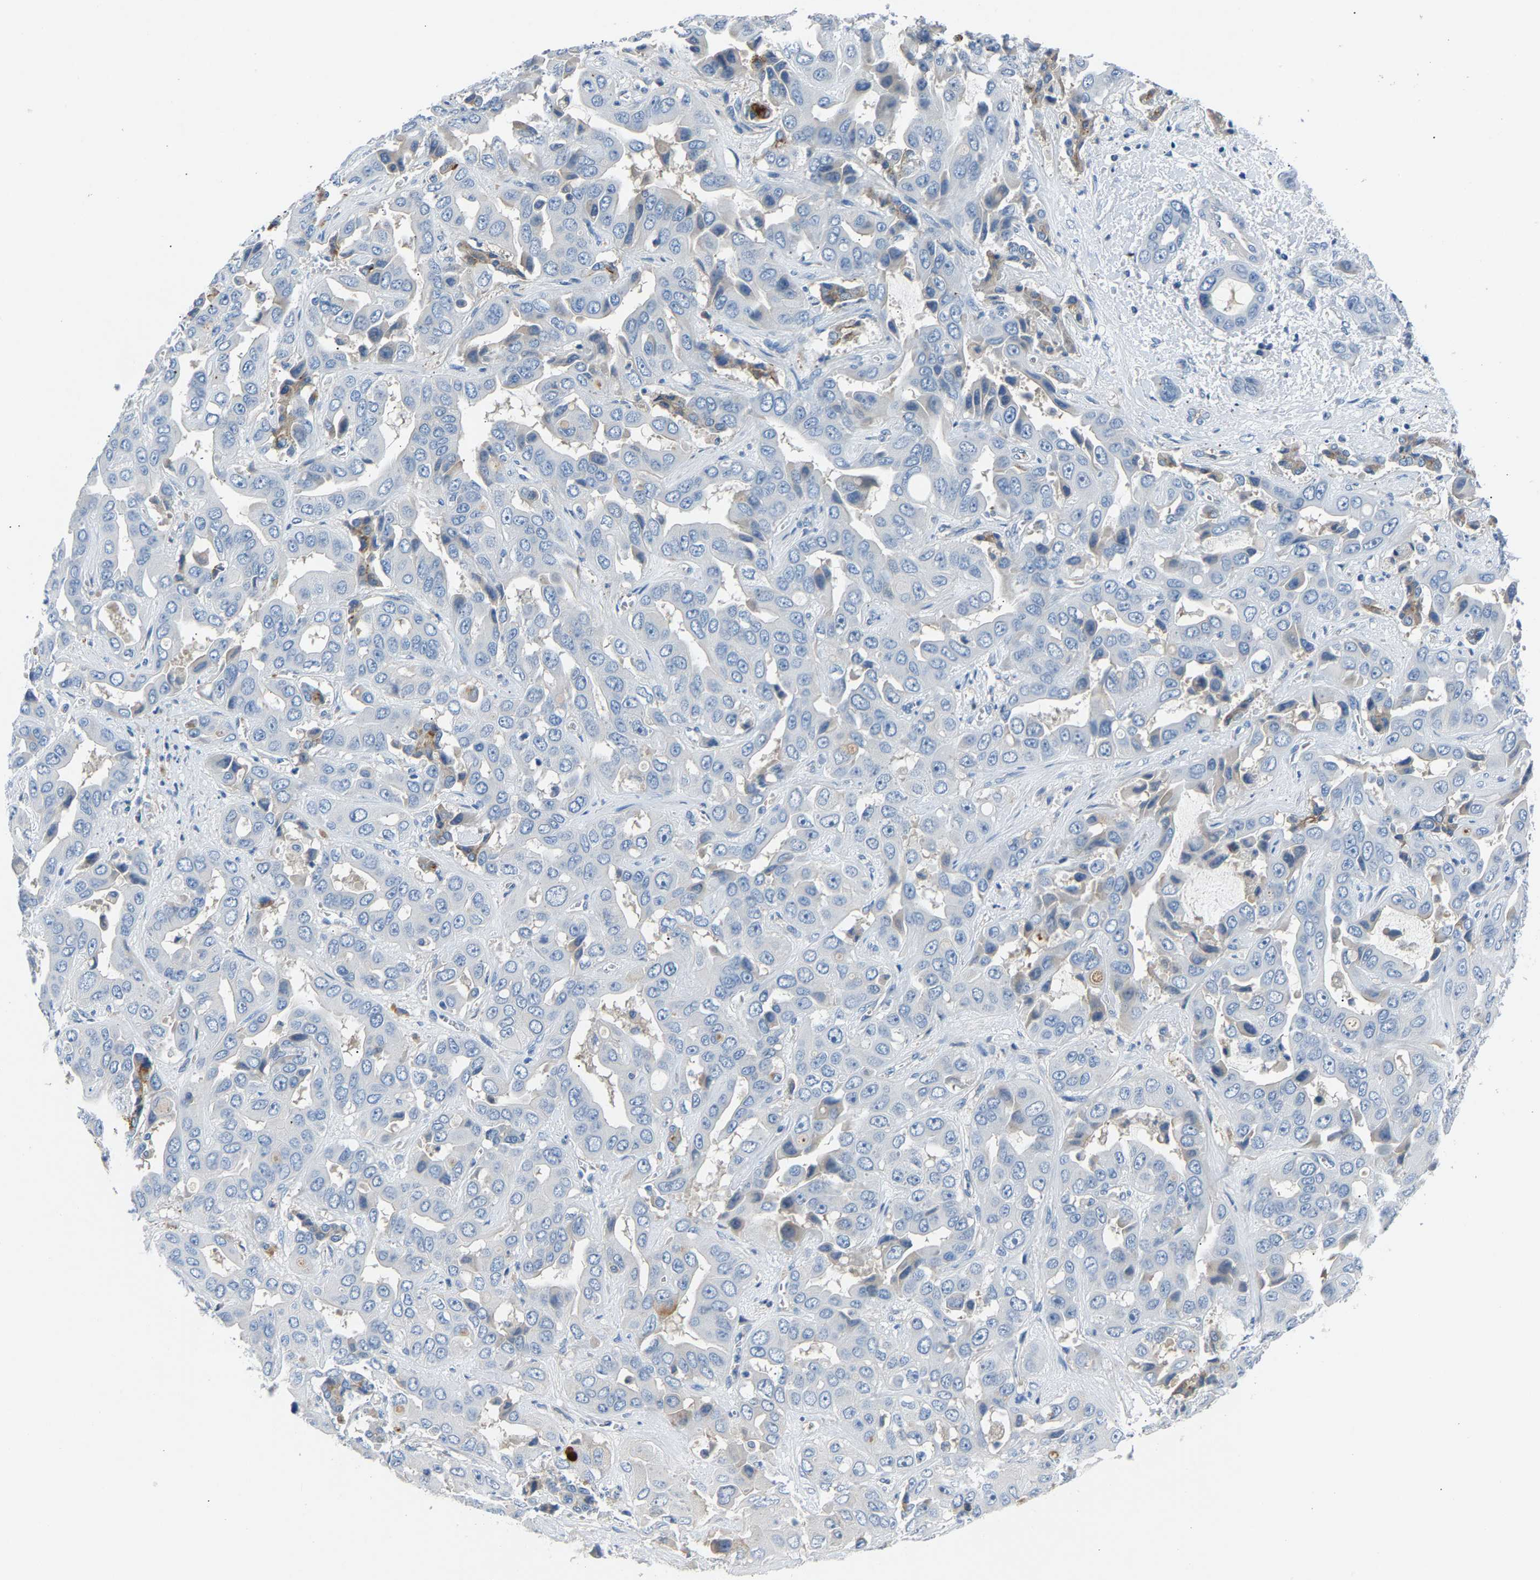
{"staining": {"intensity": "negative", "quantity": "none", "location": "none"}, "tissue": "liver cancer", "cell_type": "Tumor cells", "image_type": "cancer", "snomed": [{"axis": "morphology", "description": "Cholangiocarcinoma"}, {"axis": "topography", "description": "Liver"}], "caption": "This image is of liver cholangiocarcinoma stained with immunohistochemistry to label a protein in brown with the nuclei are counter-stained blue. There is no positivity in tumor cells.", "gene": "DNAAF5", "patient": {"sex": "female", "age": 52}}